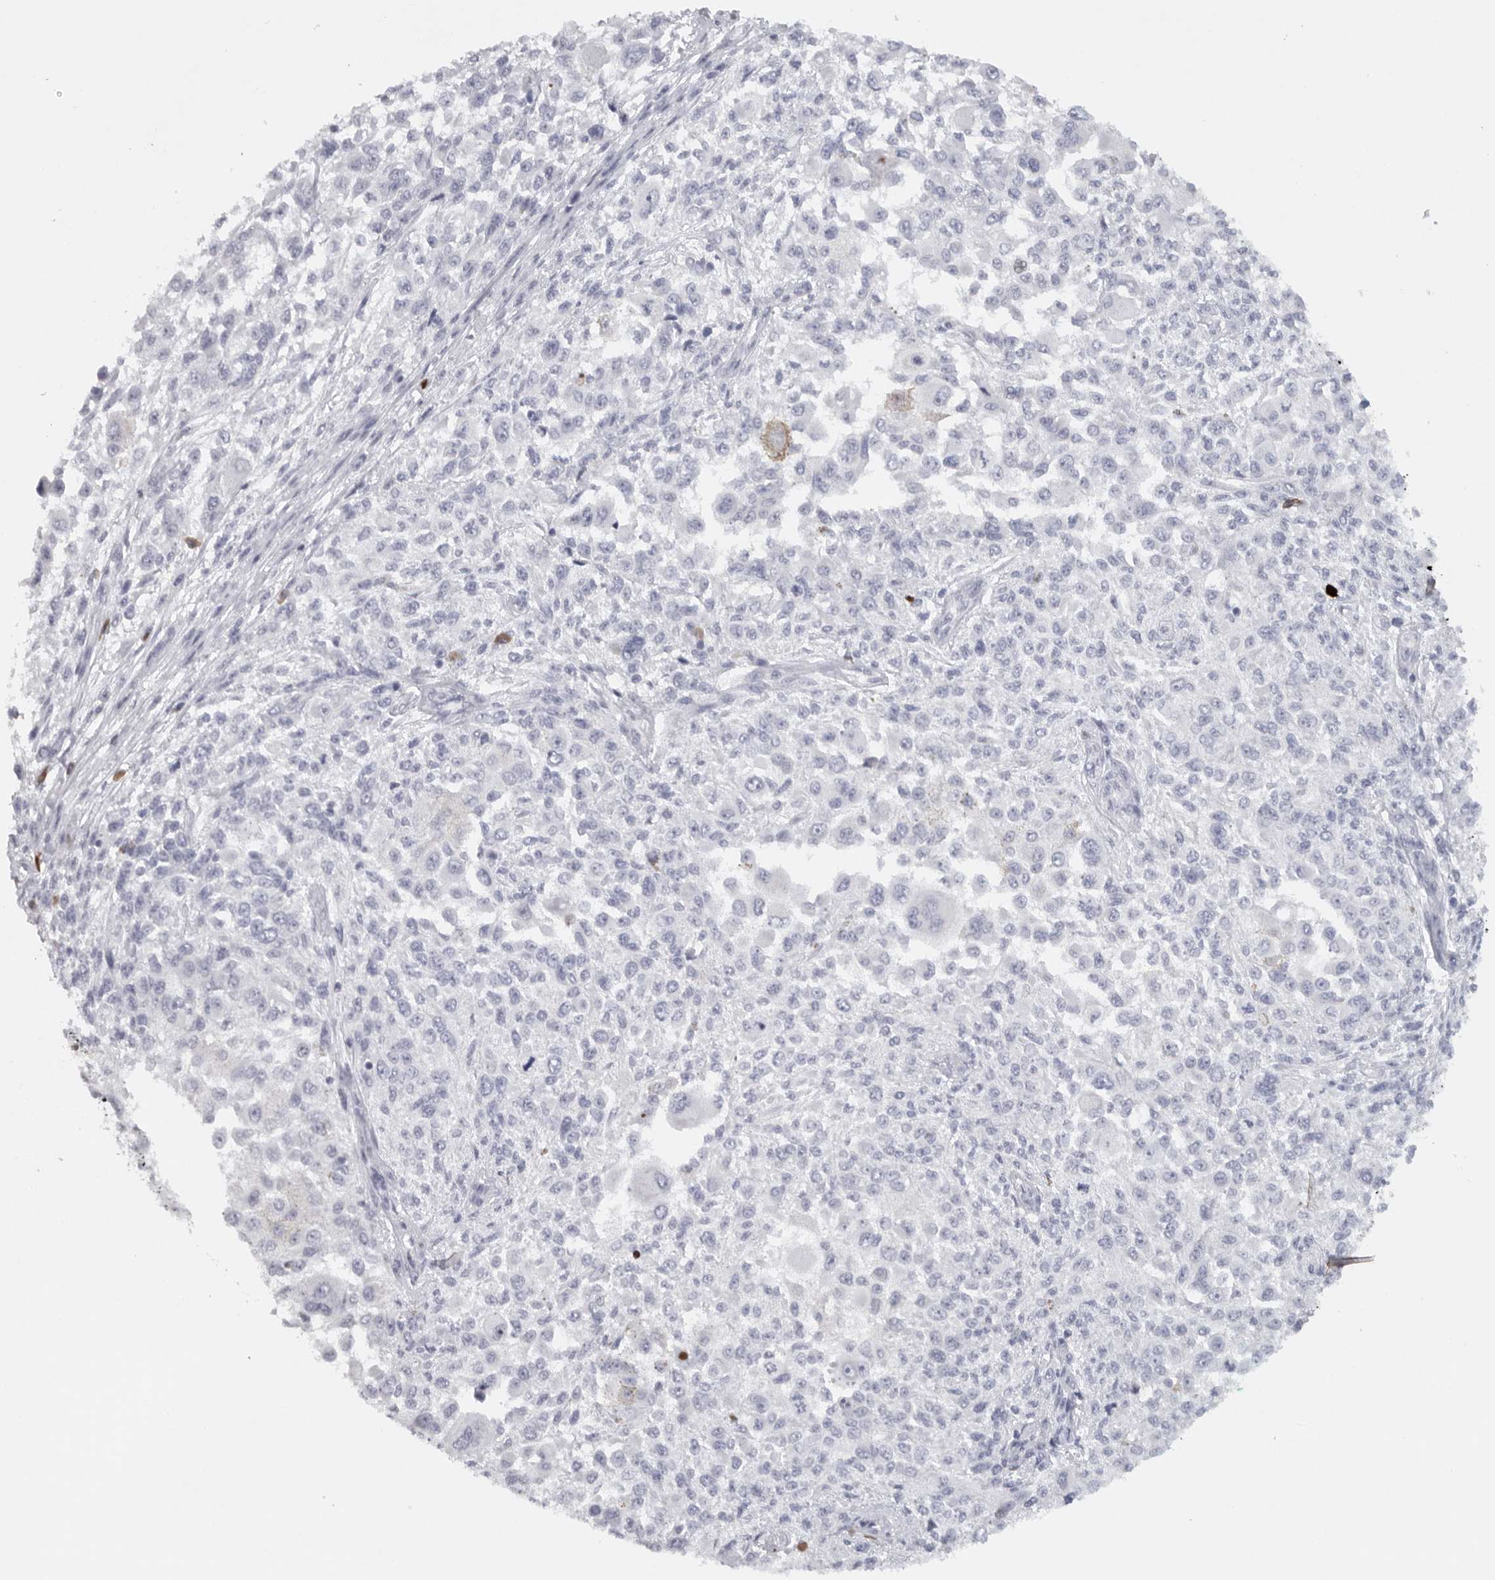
{"staining": {"intensity": "negative", "quantity": "none", "location": "none"}, "tissue": "melanoma", "cell_type": "Tumor cells", "image_type": "cancer", "snomed": [{"axis": "morphology", "description": "Necrosis, NOS"}, {"axis": "morphology", "description": "Malignant melanoma, NOS"}, {"axis": "topography", "description": "Skin"}], "caption": "This micrograph is of malignant melanoma stained with IHC to label a protein in brown with the nuclei are counter-stained blue. There is no staining in tumor cells. The staining was performed using DAB (3,3'-diaminobenzidine) to visualize the protein expression in brown, while the nuclei were stained in blue with hematoxylin (Magnification: 20x).", "gene": "TMEM69", "patient": {"sex": "female", "age": 87}}